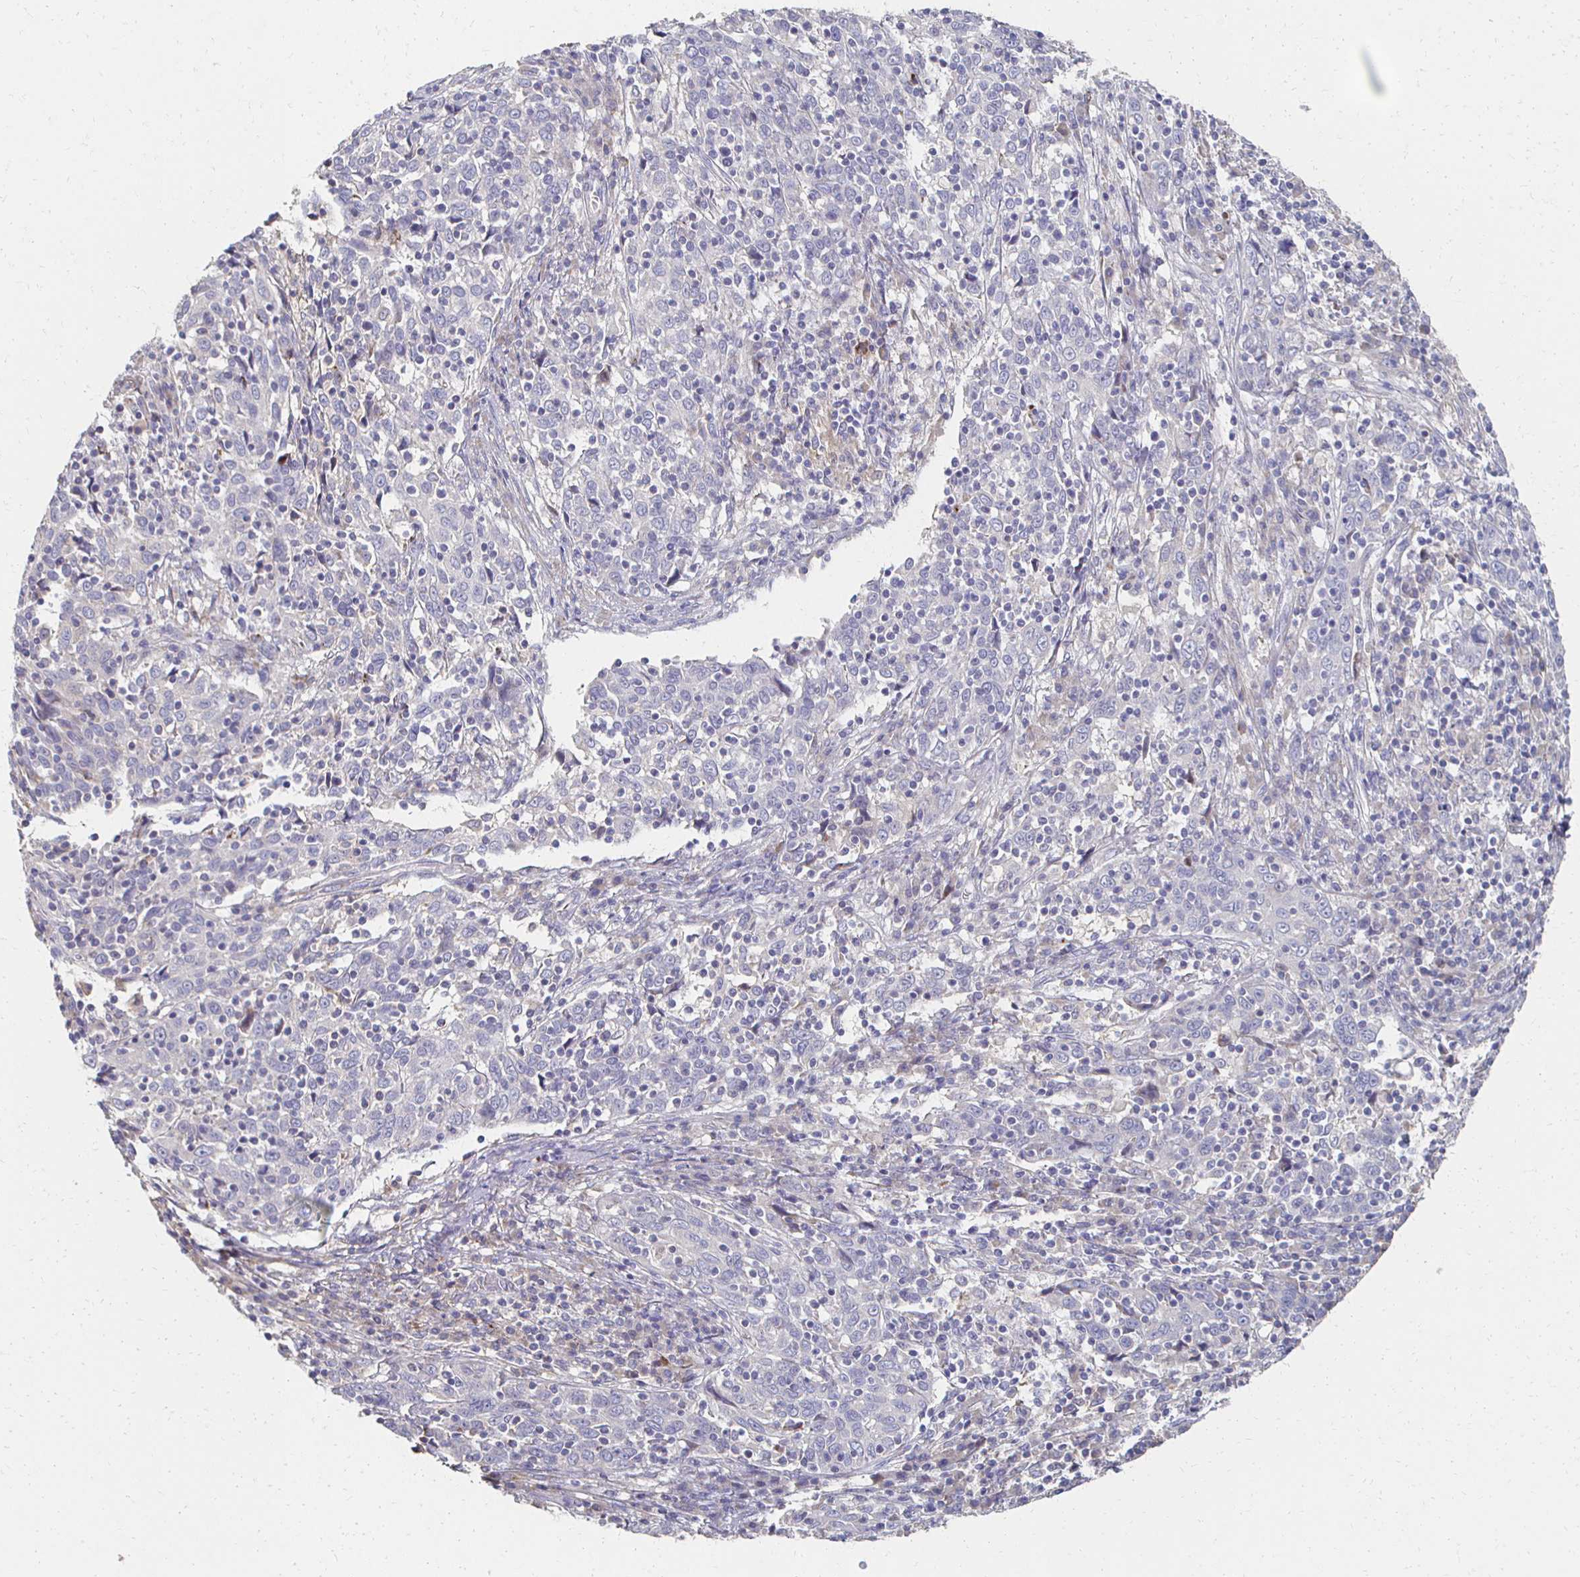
{"staining": {"intensity": "negative", "quantity": "none", "location": "none"}, "tissue": "cervical cancer", "cell_type": "Tumor cells", "image_type": "cancer", "snomed": [{"axis": "morphology", "description": "Squamous cell carcinoma, NOS"}, {"axis": "topography", "description": "Cervix"}], "caption": "An IHC image of cervical squamous cell carcinoma is shown. There is no staining in tumor cells of cervical squamous cell carcinoma. (Brightfield microscopy of DAB immunohistochemistry (IHC) at high magnification).", "gene": "CX3CR1", "patient": {"sex": "female", "age": 46}}